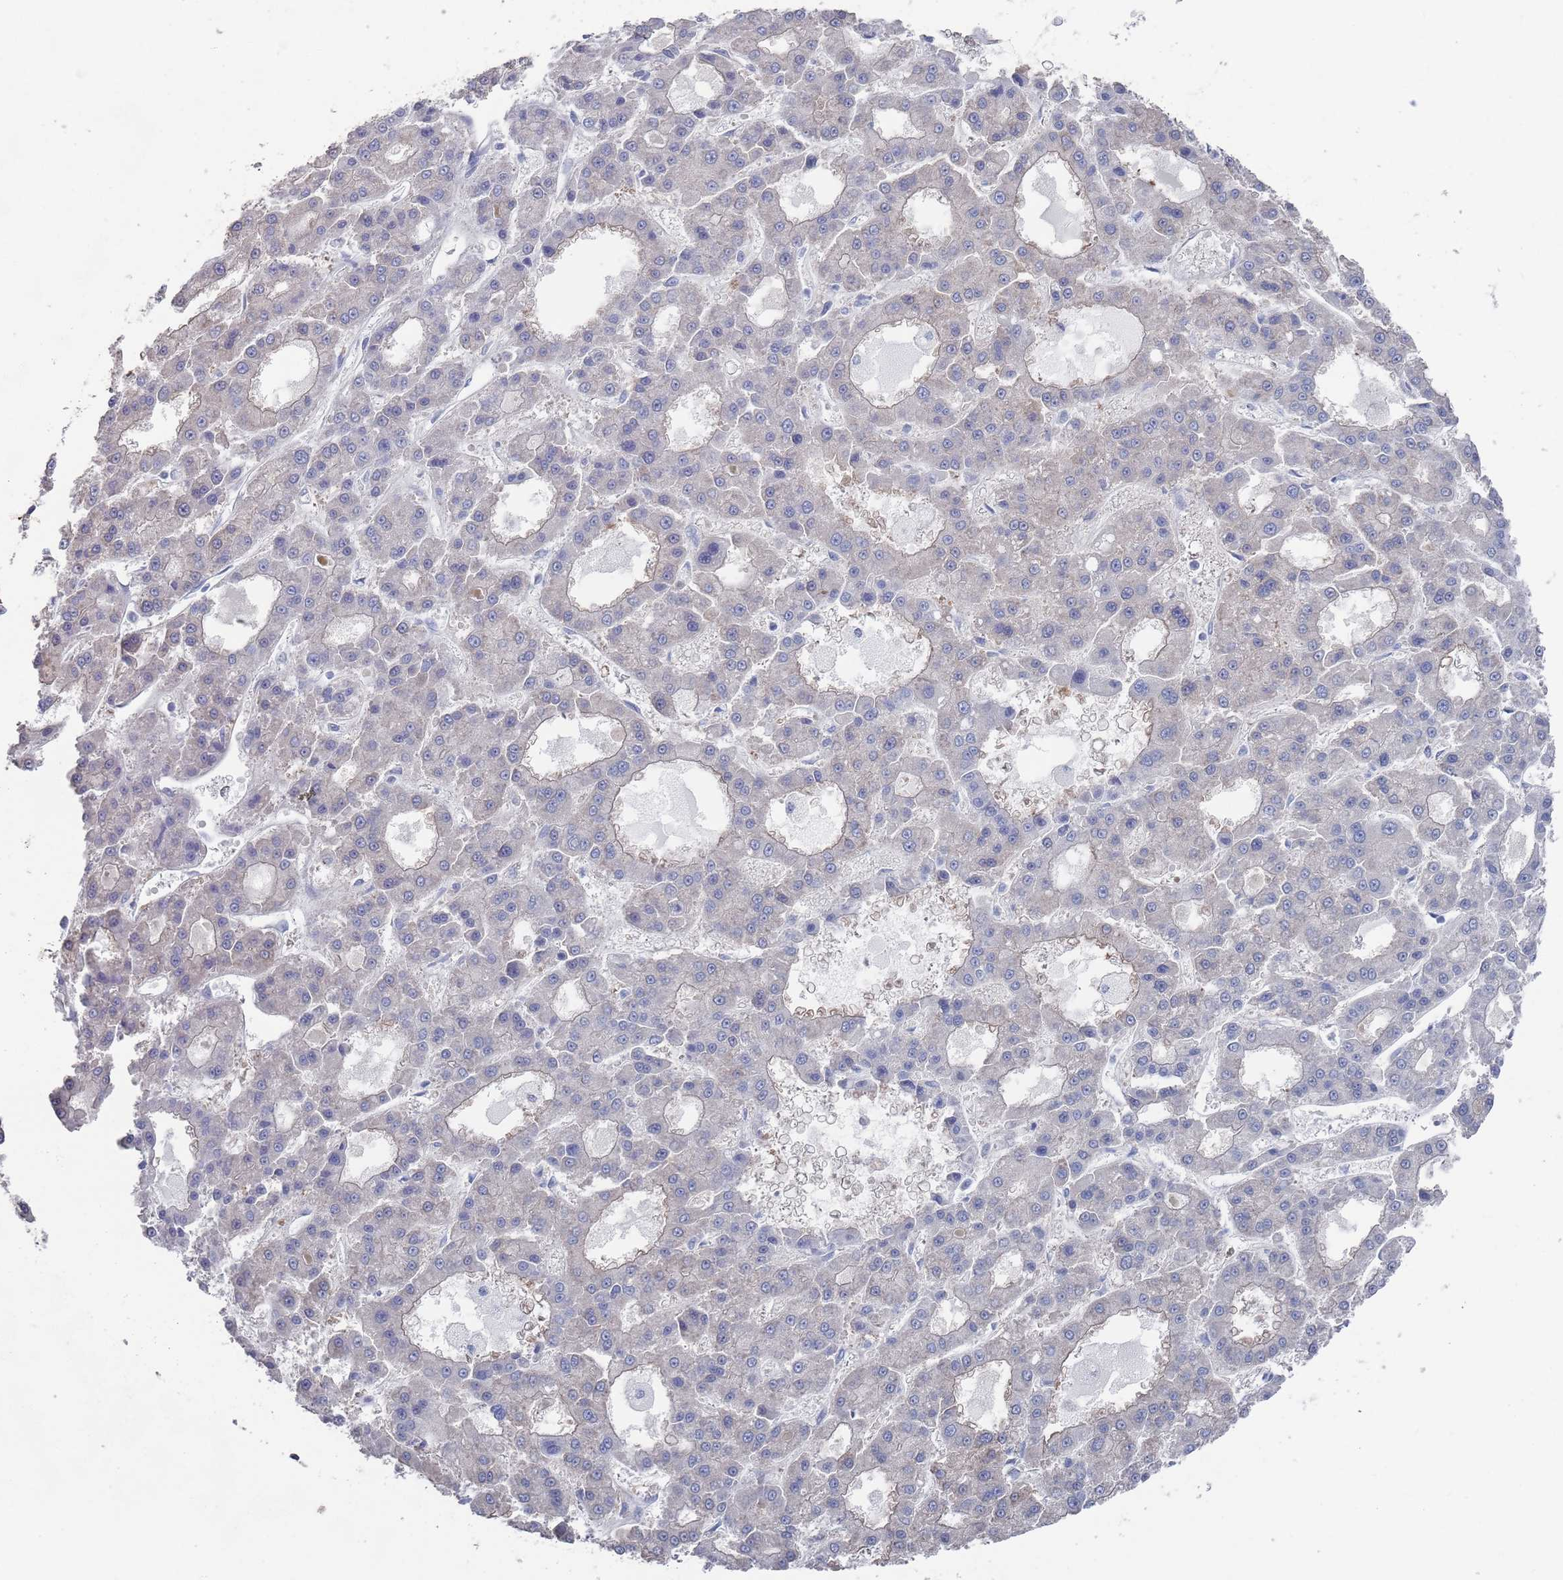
{"staining": {"intensity": "negative", "quantity": "none", "location": "none"}, "tissue": "liver cancer", "cell_type": "Tumor cells", "image_type": "cancer", "snomed": [{"axis": "morphology", "description": "Carcinoma, Hepatocellular, NOS"}, {"axis": "topography", "description": "Liver"}], "caption": "A histopathology image of liver hepatocellular carcinoma stained for a protein shows no brown staining in tumor cells.", "gene": "TMCO3", "patient": {"sex": "male", "age": 70}}